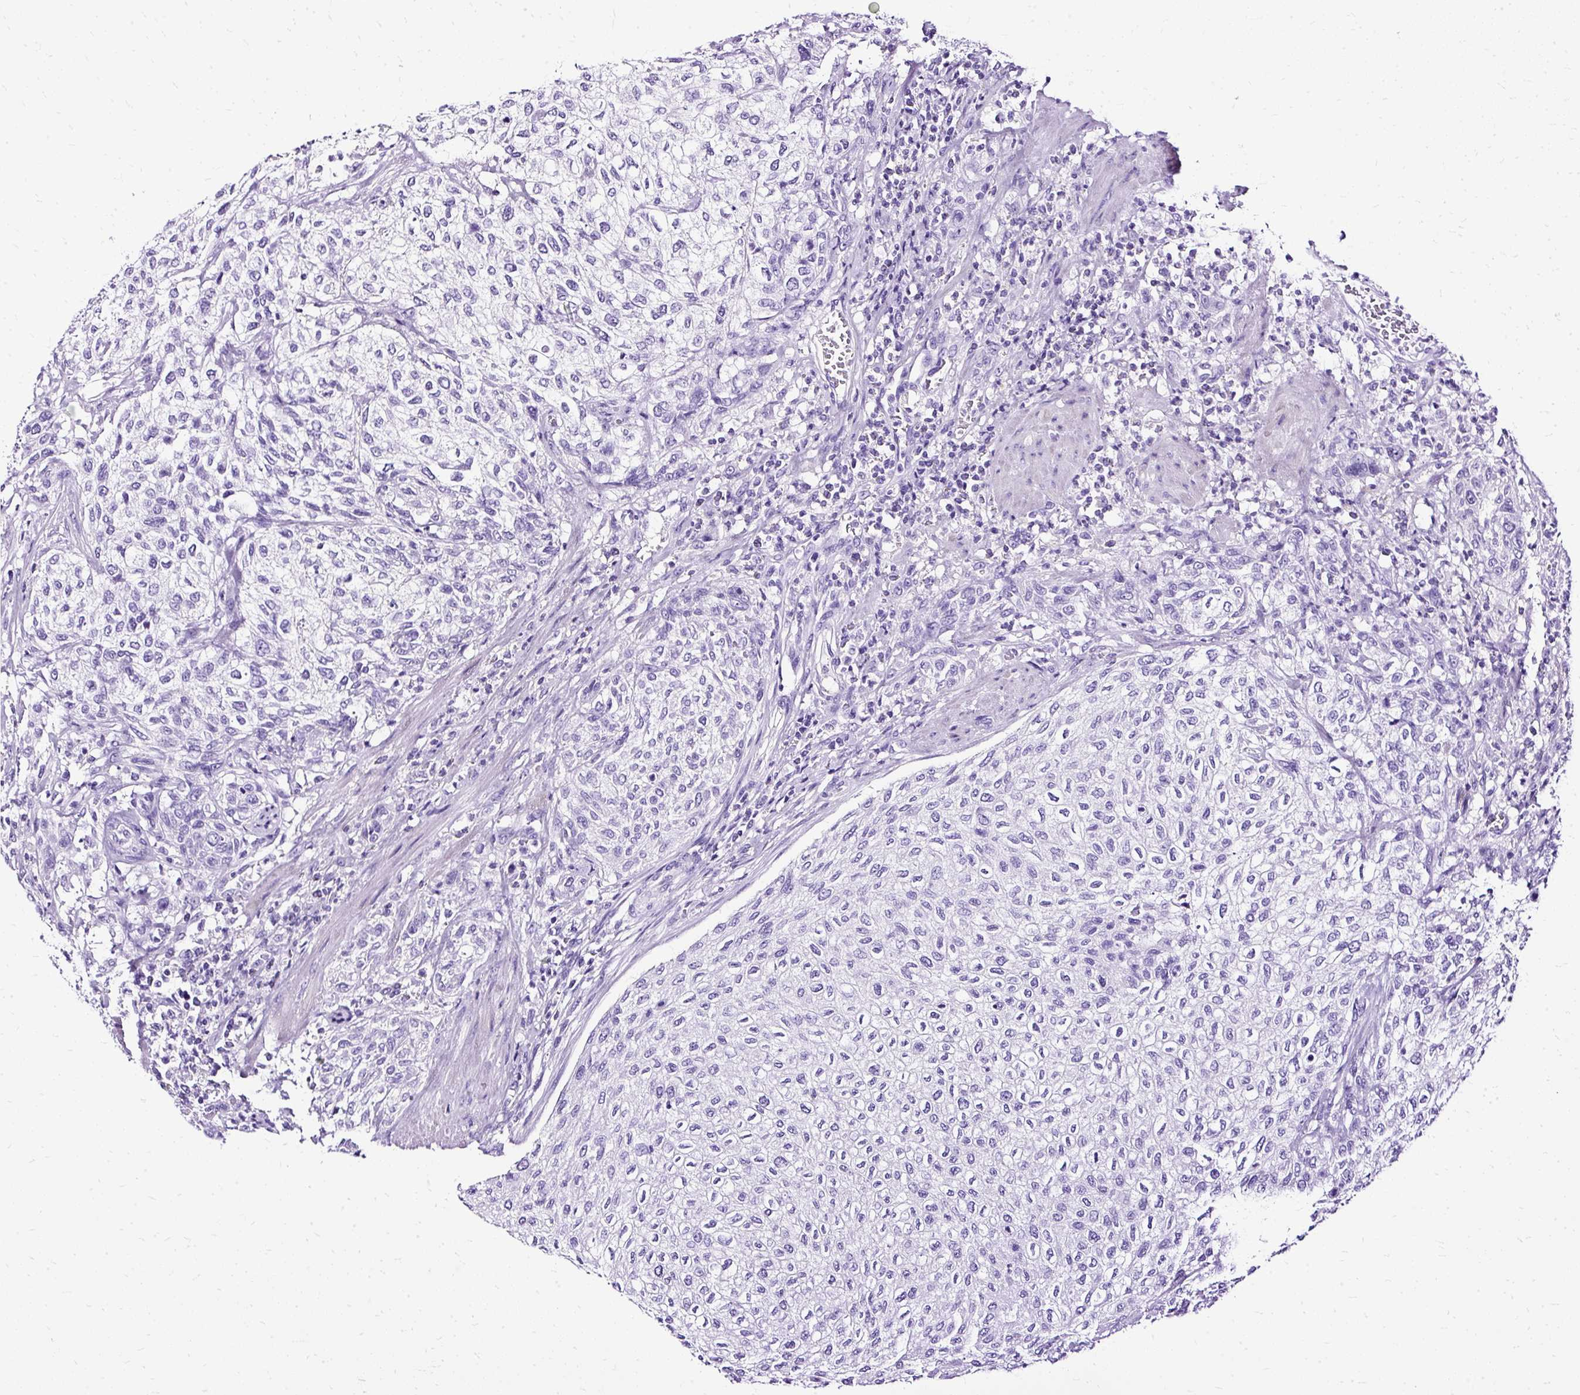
{"staining": {"intensity": "negative", "quantity": "none", "location": "none"}, "tissue": "urothelial cancer", "cell_type": "Tumor cells", "image_type": "cancer", "snomed": [{"axis": "morphology", "description": "Urothelial carcinoma, High grade"}, {"axis": "topography", "description": "Urinary bladder"}], "caption": "The micrograph shows no staining of tumor cells in urothelial cancer.", "gene": "SLC8A2", "patient": {"sex": "male", "age": 35}}